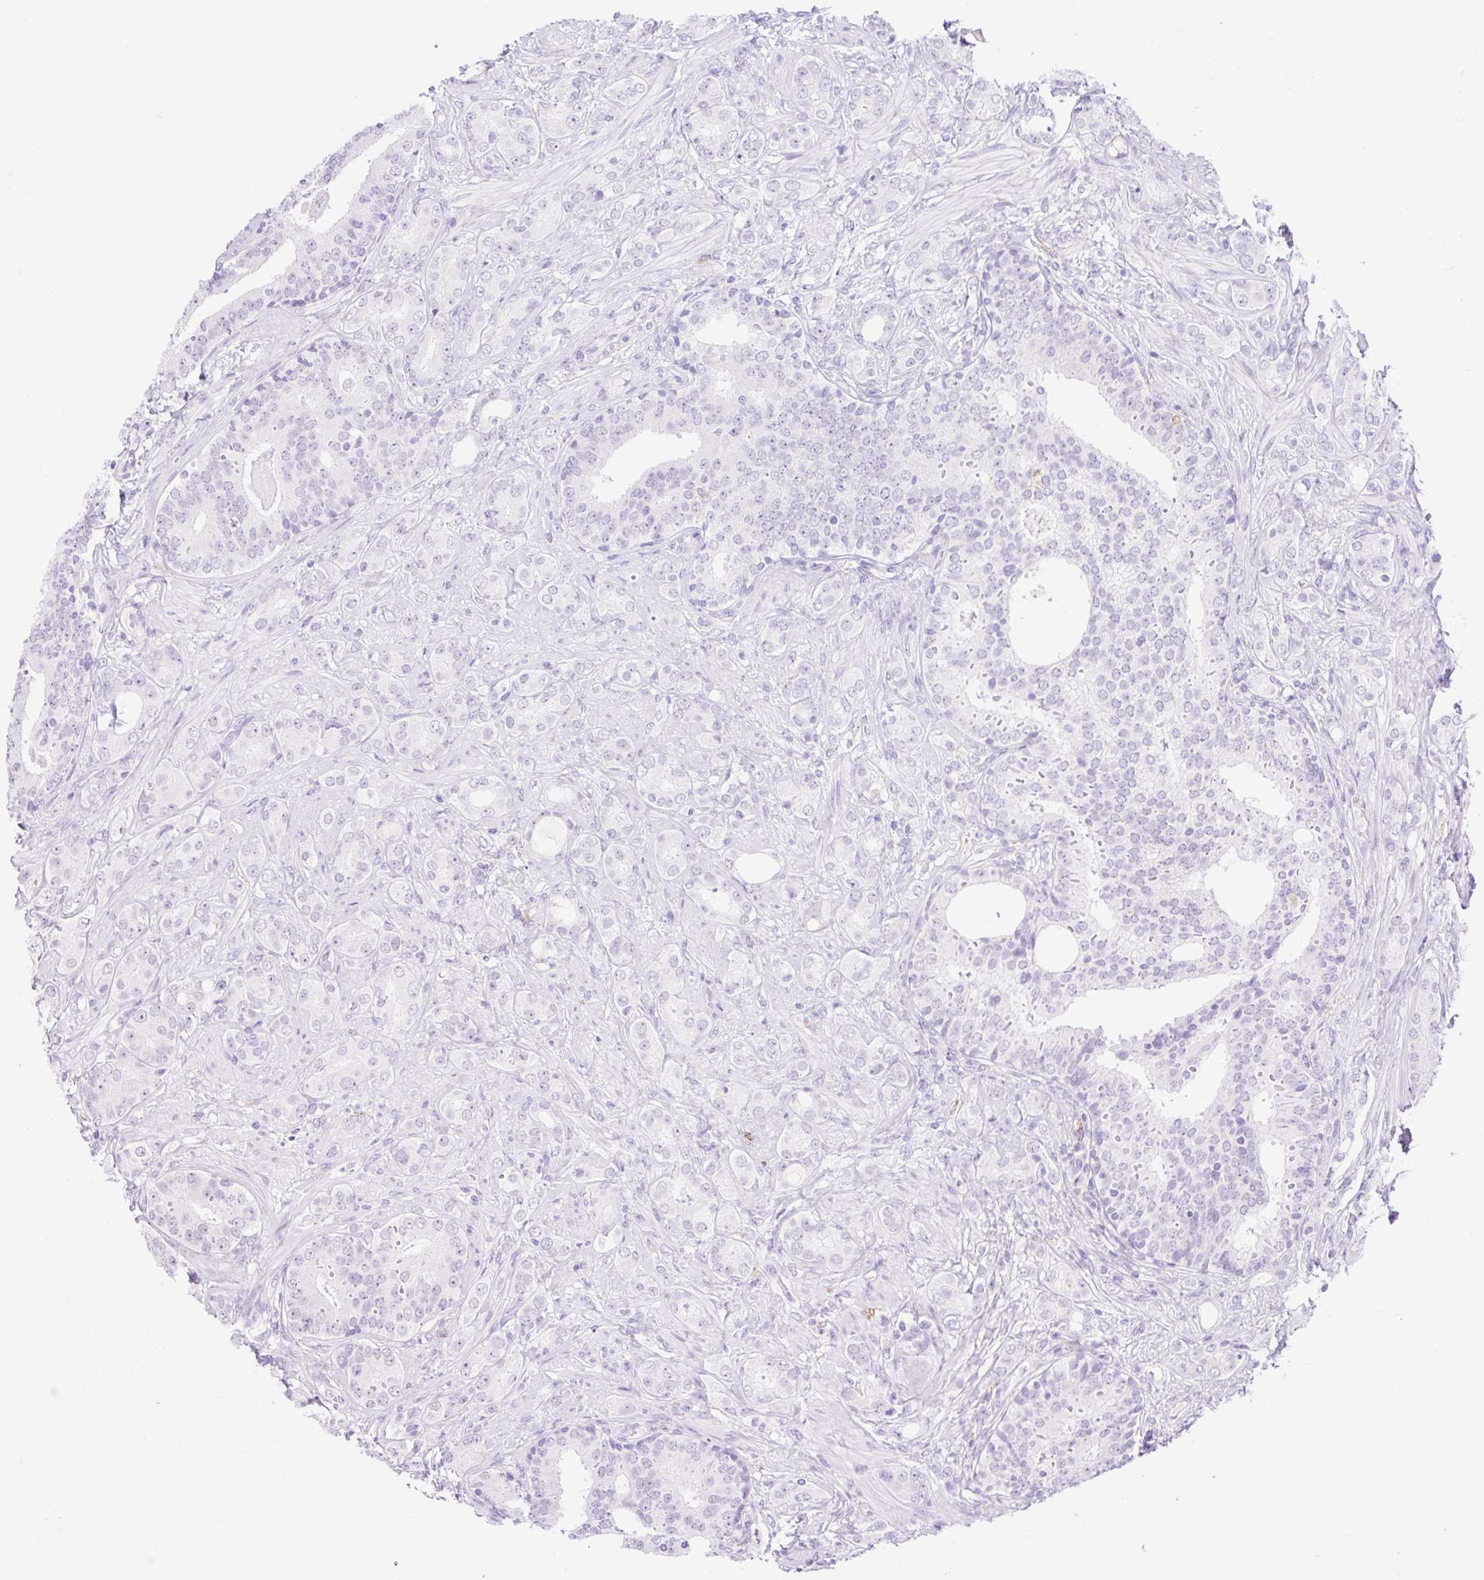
{"staining": {"intensity": "negative", "quantity": "none", "location": "none"}, "tissue": "prostate cancer", "cell_type": "Tumor cells", "image_type": "cancer", "snomed": [{"axis": "morphology", "description": "Adenocarcinoma, High grade"}, {"axis": "topography", "description": "Prostate"}], "caption": "This is an IHC micrograph of high-grade adenocarcinoma (prostate). There is no positivity in tumor cells.", "gene": "SIGLEC1", "patient": {"sex": "male", "age": 62}}